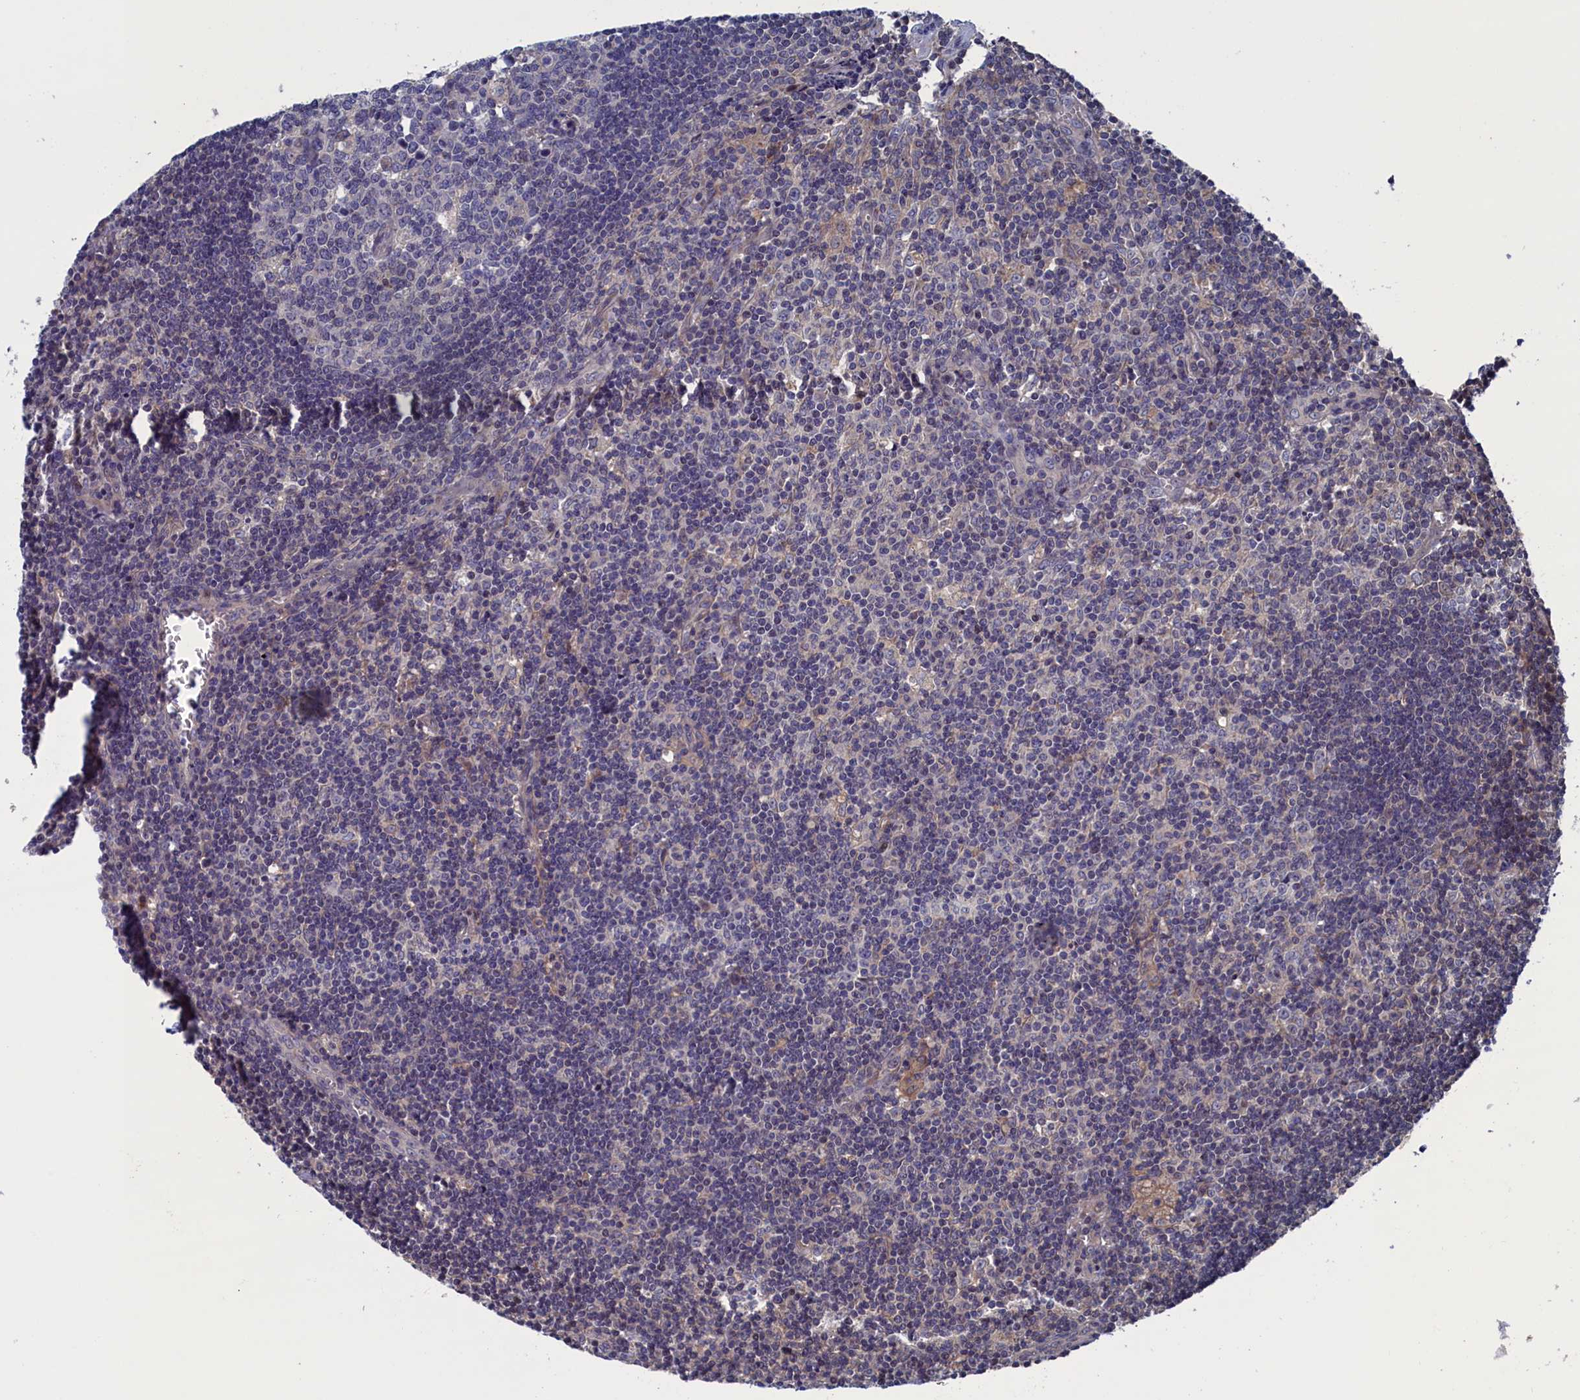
{"staining": {"intensity": "negative", "quantity": "none", "location": "none"}, "tissue": "lymph node", "cell_type": "Germinal center cells", "image_type": "normal", "snomed": [{"axis": "morphology", "description": "Normal tissue, NOS"}, {"axis": "topography", "description": "Lymph node"}], "caption": "Immunohistochemistry micrograph of benign lymph node stained for a protein (brown), which exhibits no expression in germinal center cells.", "gene": "SPATA13", "patient": {"sex": "male", "age": 58}}